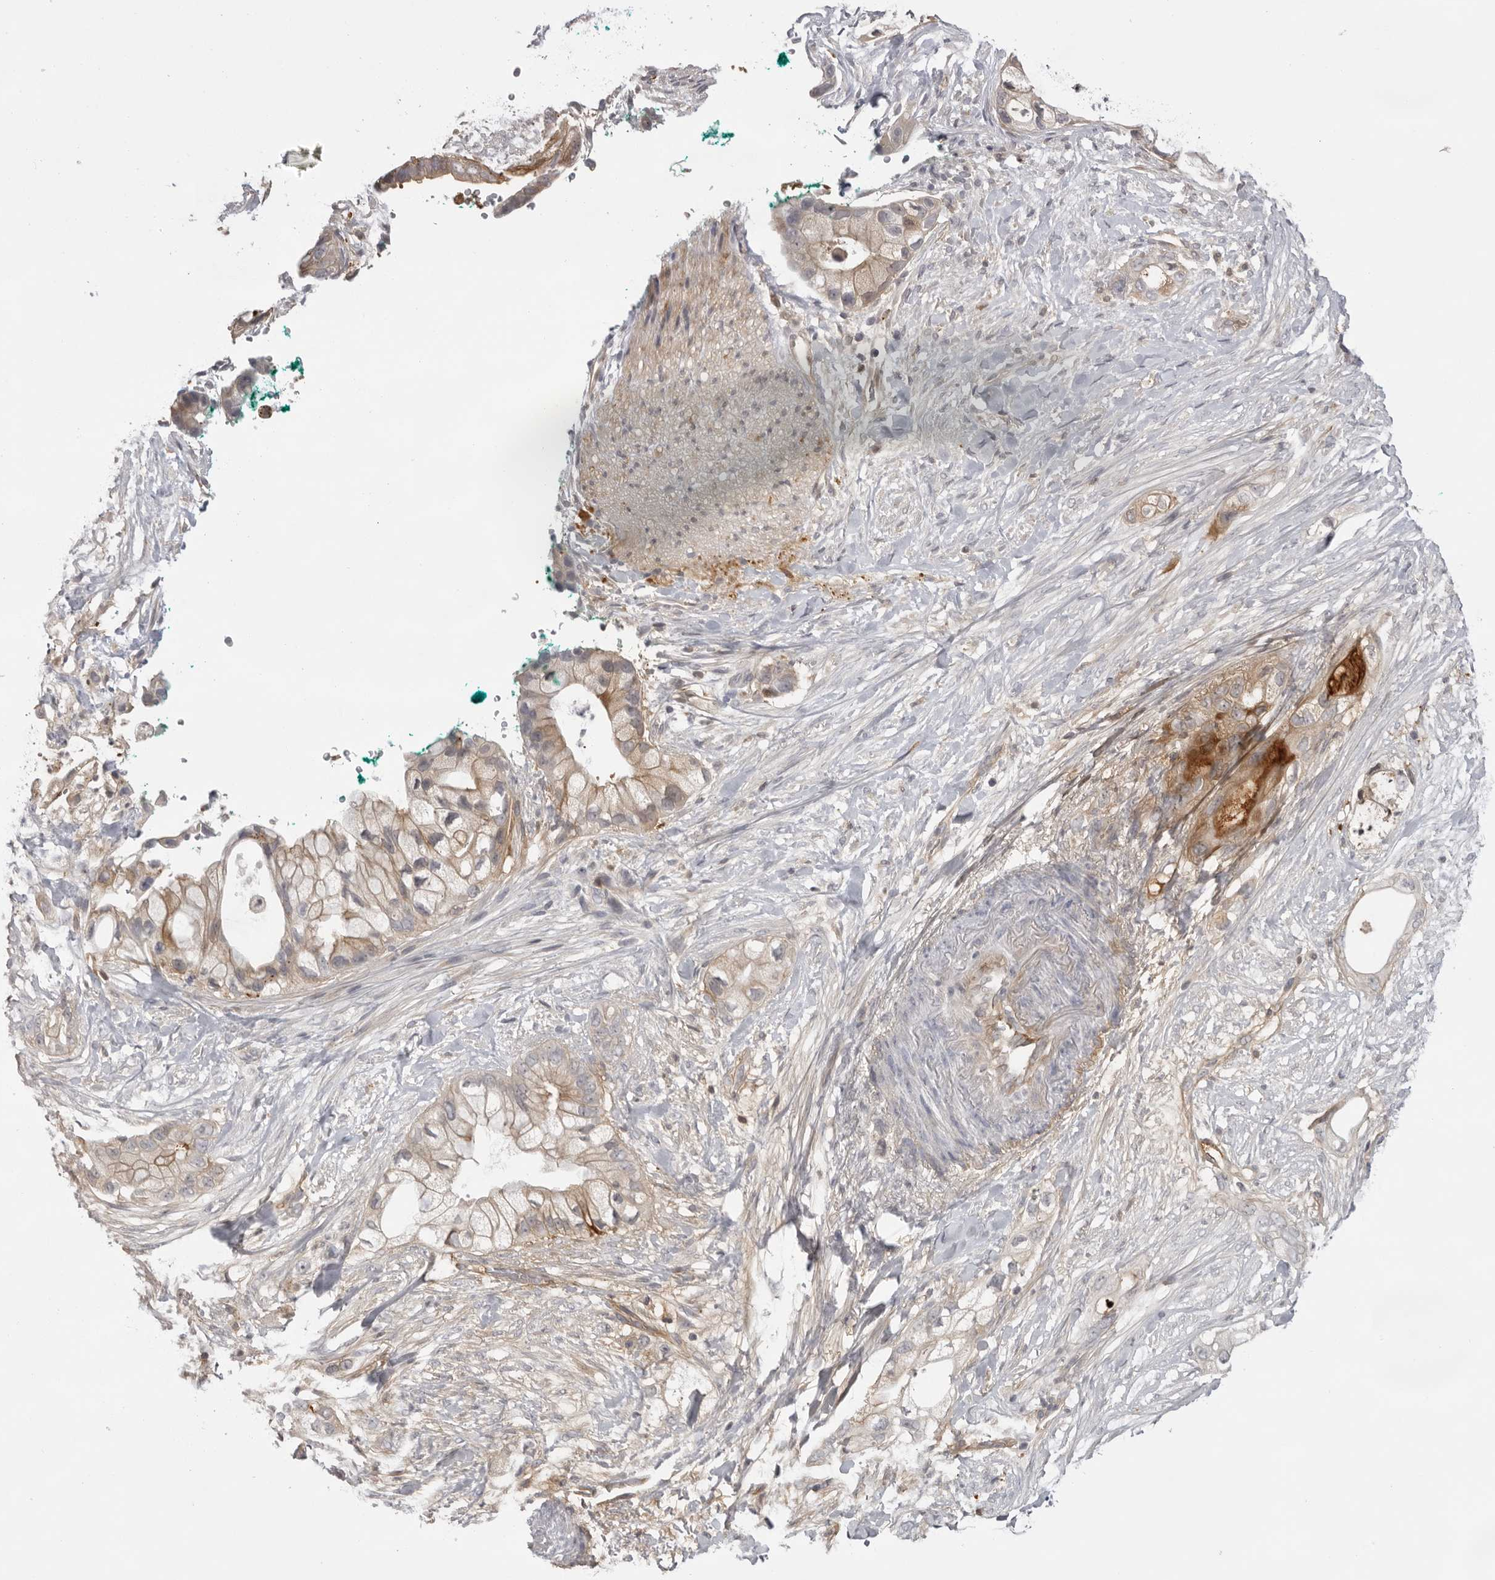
{"staining": {"intensity": "weak", "quantity": "25%-75%", "location": "cytoplasmic/membranous"}, "tissue": "pancreatic cancer", "cell_type": "Tumor cells", "image_type": "cancer", "snomed": [{"axis": "morphology", "description": "Adenocarcinoma, NOS"}, {"axis": "topography", "description": "Pancreas"}], "caption": "Weak cytoplasmic/membranous protein positivity is identified in about 25%-75% of tumor cells in pancreatic cancer (adenocarcinoma). (IHC, brightfield microscopy, high magnification).", "gene": "PLEKHF2", "patient": {"sex": "male", "age": 53}}